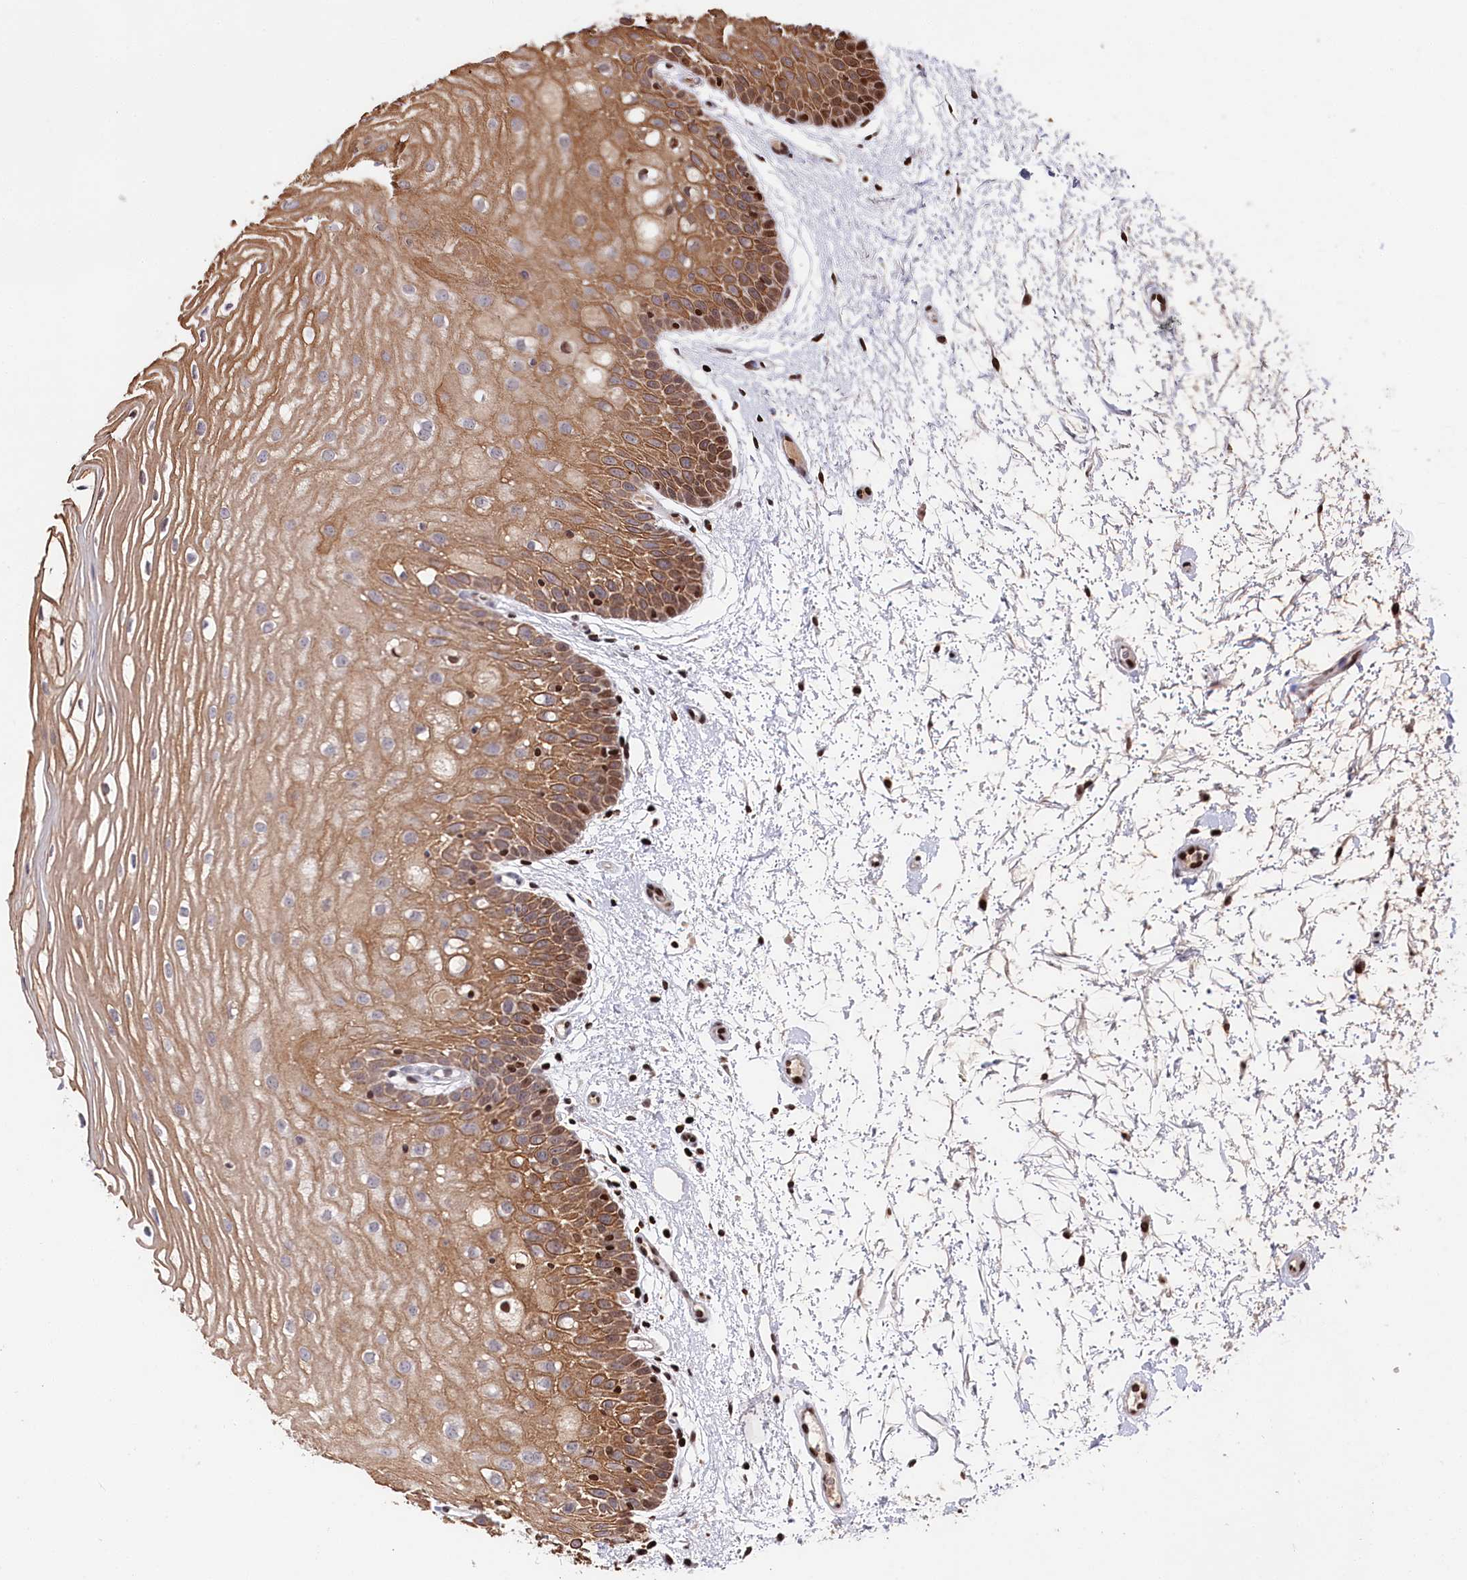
{"staining": {"intensity": "moderate", "quantity": ">75%", "location": "cytoplasmic/membranous"}, "tissue": "oral mucosa", "cell_type": "Squamous epithelial cells", "image_type": "normal", "snomed": [{"axis": "morphology", "description": "Normal tissue, NOS"}, {"axis": "topography", "description": "Oral tissue"}, {"axis": "topography", "description": "Tounge, NOS"}], "caption": "Moderate cytoplasmic/membranous protein positivity is present in approximately >75% of squamous epithelial cells in oral mucosa. The protein of interest is stained brown, and the nuclei are stained in blue (DAB IHC with brightfield microscopy, high magnification).", "gene": "MCF2L2", "patient": {"sex": "female", "age": 73}}